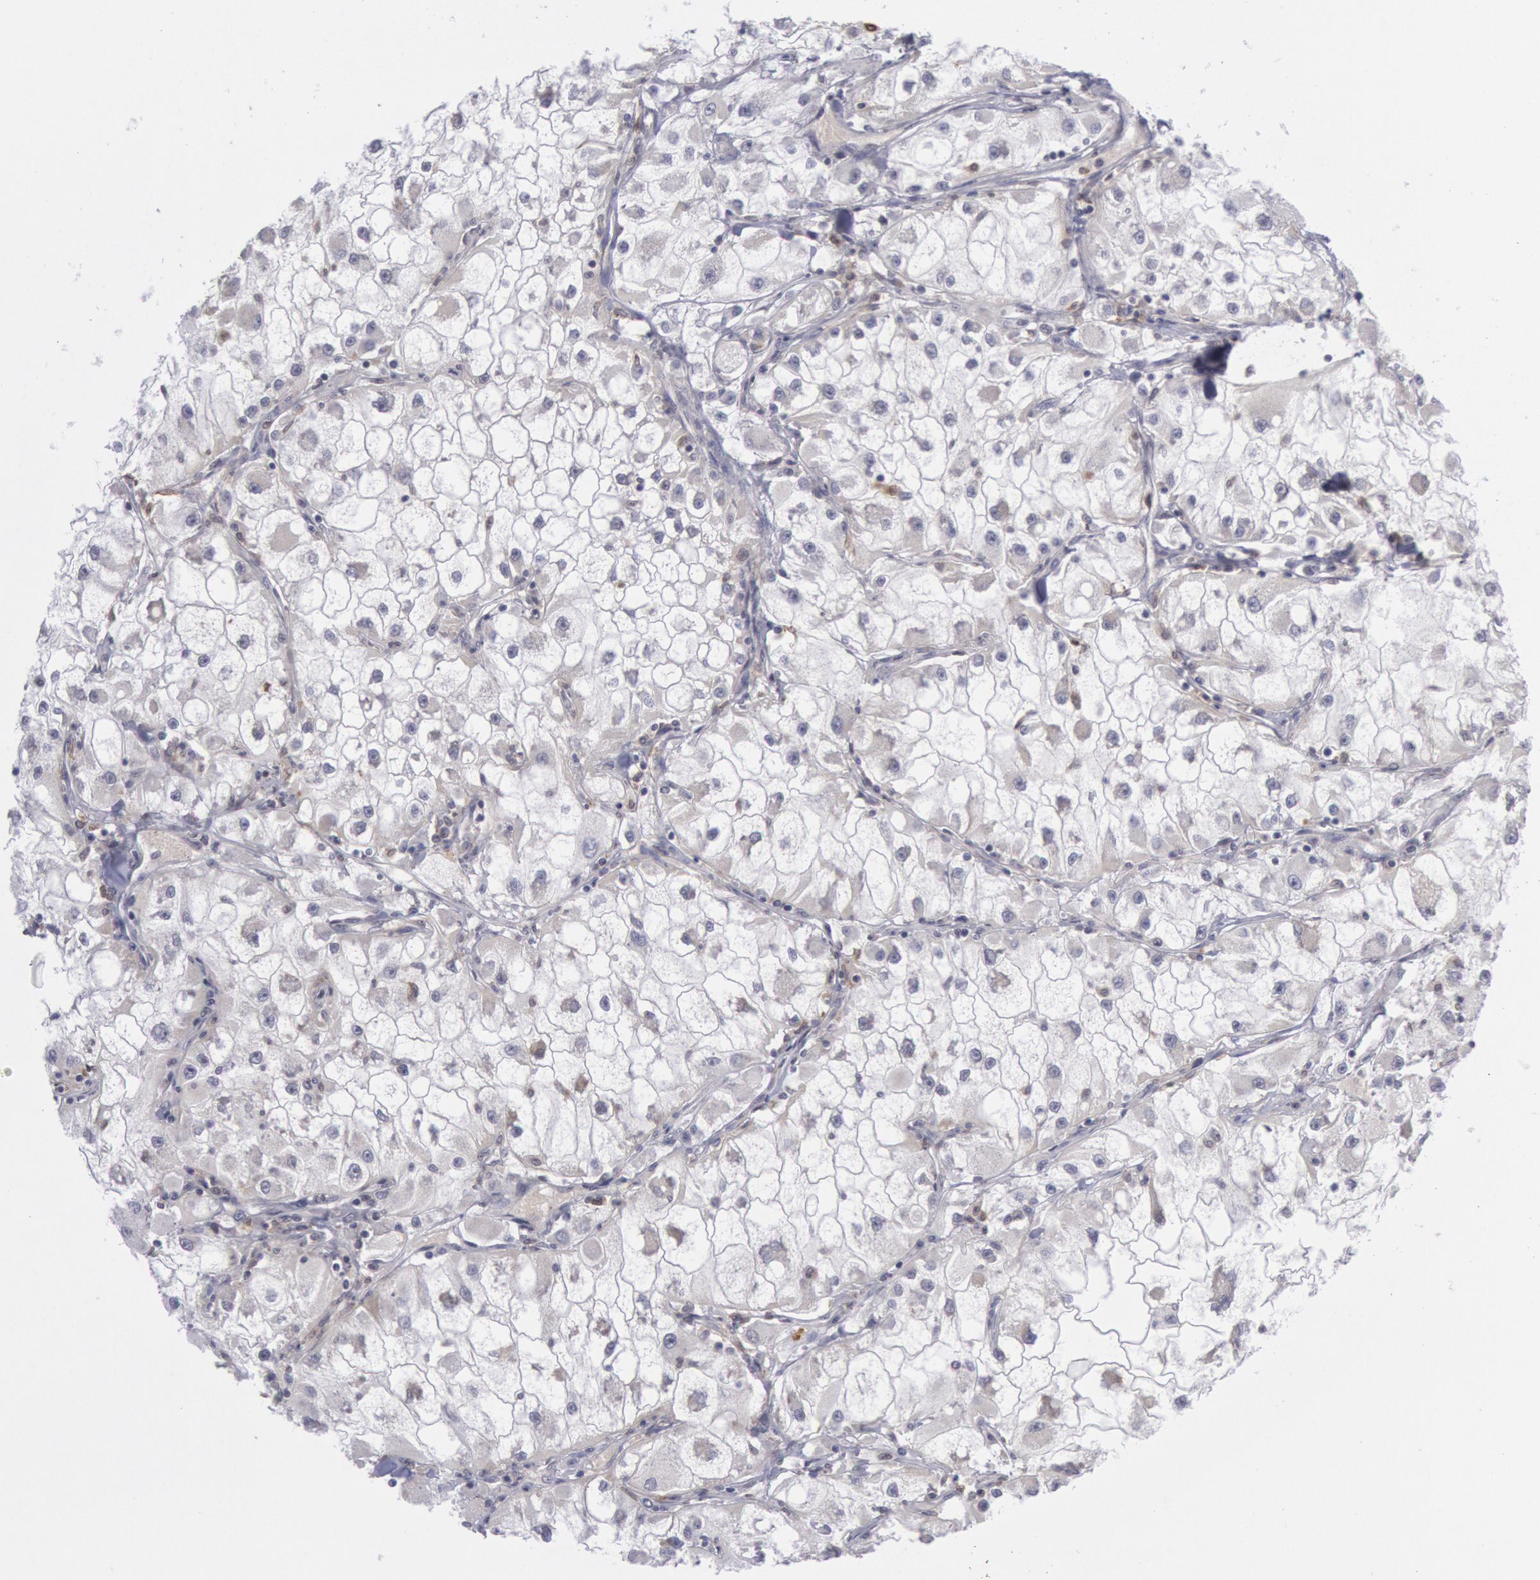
{"staining": {"intensity": "weak", "quantity": "<25%", "location": "cytoplasmic/membranous"}, "tissue": "renal cancer", "cell_type": "Tumor cells", "image_type": "cancer", "snomed": [{"axis": "morphology", "description": "Adenocarcinoma, NOS"}, {"axis": "topography", "description": "Kidney"}], "caption": "There is no significant expression in tumor cells of renal cancer.", "gene": "PTGS2", "patient": {"sex": "female", "age": 73}}